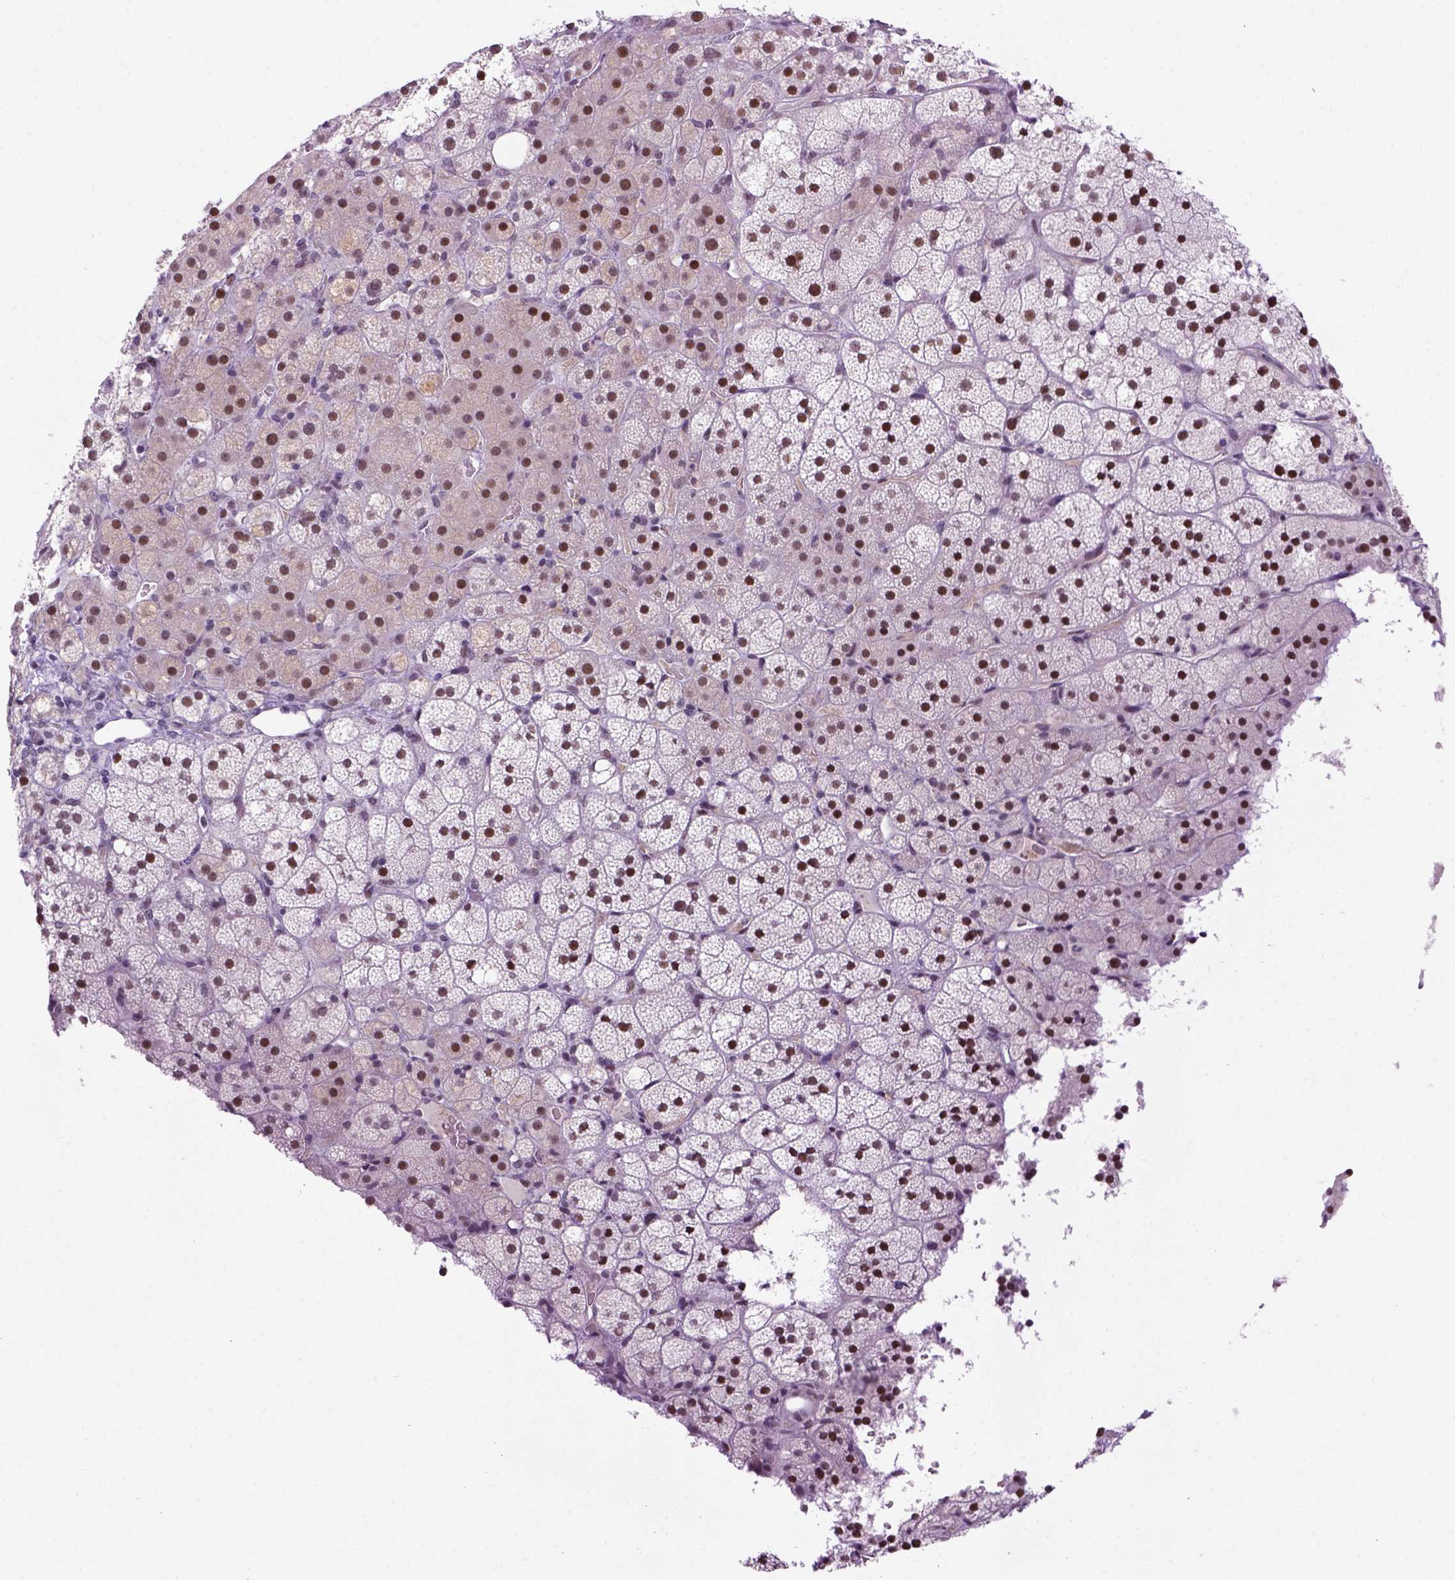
{"staining": {"intensity": "moderate", "quantity": ">75%", "location": "nuclear"}, "tissue": "adrenal gland", "cell_type": "Glandular cells", "image_type": "normal", "snomed": [{"axis": "morphology", "description": "Normal tissue, NOS"}, {"axis": "topography", "description": "Adrenal gland"}], "caption": "Benign adrenal gland displays moderate nuclear expression in about >75% of glandular cells, visualized by immunohistochemistry. (Brightfield microscopy of DAB IHC at high magnification).", "gene": "TBPL1", "patient": {"sex": "male", "age": 53}}